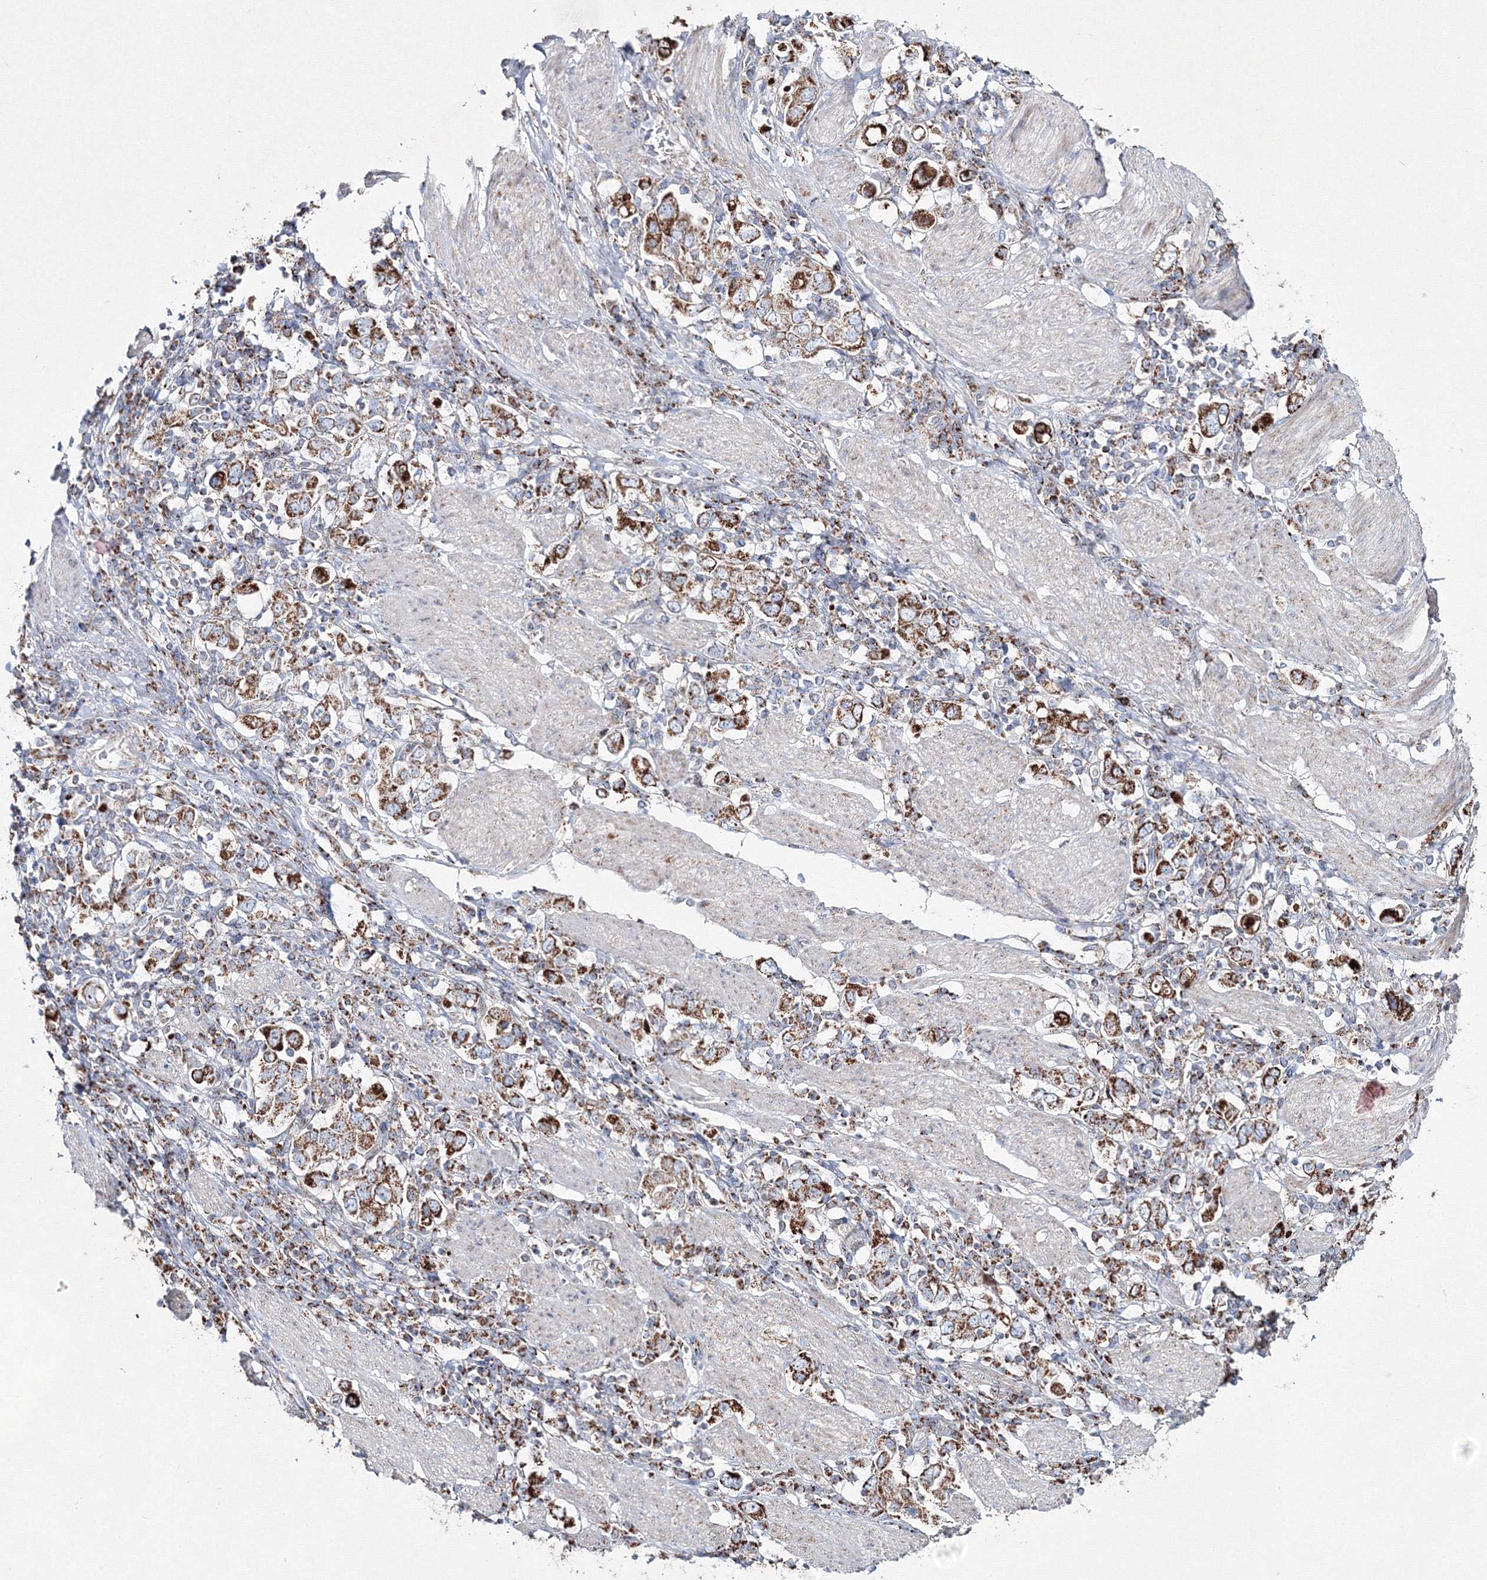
{"staining": {"intensity": "strong", "quantity": ">75%", "location": "cytoplasmic/membranous"}, "tissue": "stomach cancer", "cell_type": "Tumor cells", "image_type": "cancer", "snomed": [{"axis": "morphology", "description": "Adenocarcinoma, NOS"}, {"axis": "topography", "description": "Stomach, upper"}], "caption": "This is an image of immunohistochemistry staining of stomach cancer (adenocarcinoma), which shows strong expression in the cytoplasmic/membranous of tumor cells.", "gene": "IGSF9", "patient": {"sex": "male", "age": 62}}